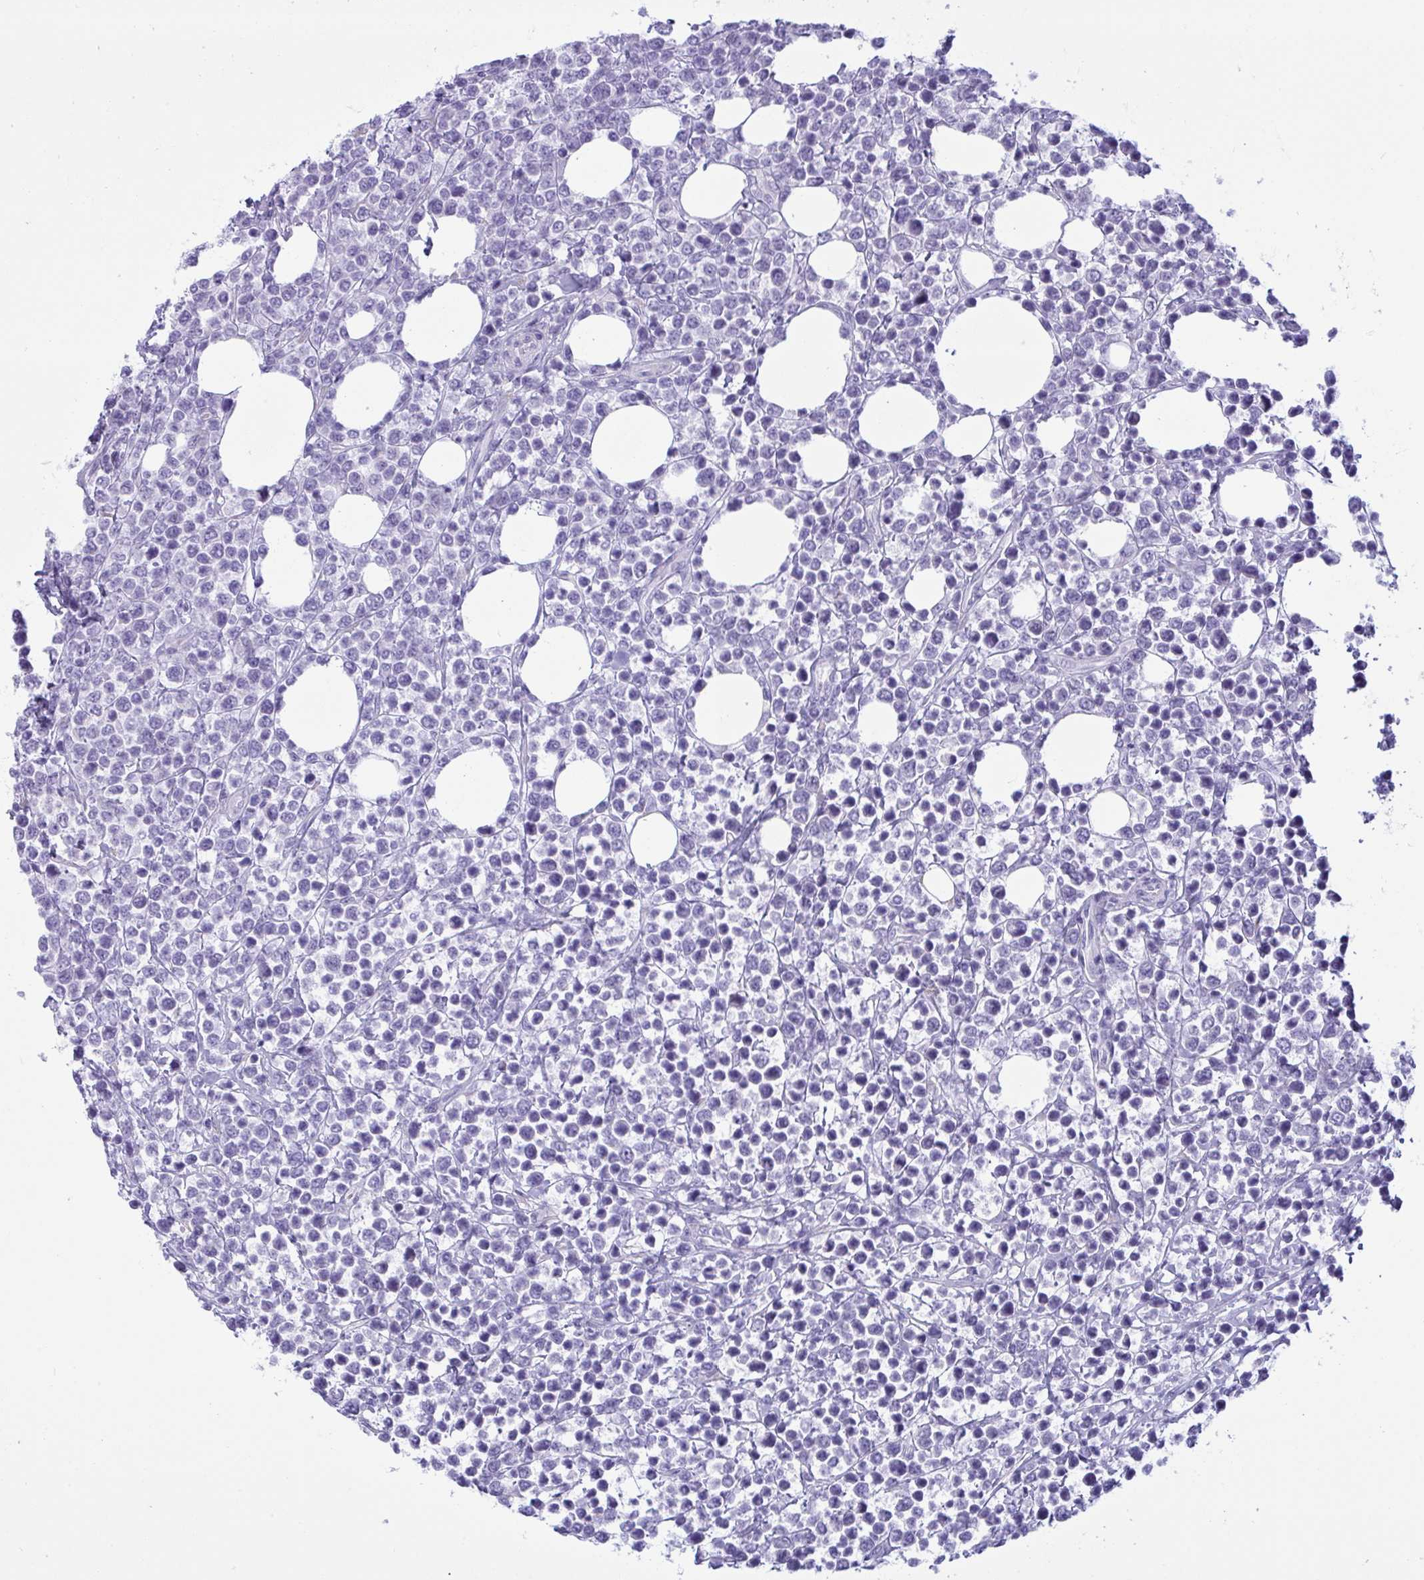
{"staining": {"intensity": "negative", "quantity": "none", "location": "none"}, "tissue": "lymphoma", "cell_type": "Tumor cells", "image_type": "cancer", "snomed": [{"axis": "morphology", "description": "Malignant lymphoma, non-Hodgkin's type, High grade"}, {"axis": "topography", "description": "Soft tissue"}], "caption": "An IHC micrograph of lymphoma is shown. There is no staining in tumor cells of lymphoma.", "gene": "BBS1", "patient": {"sex": "female", "age": 56}}